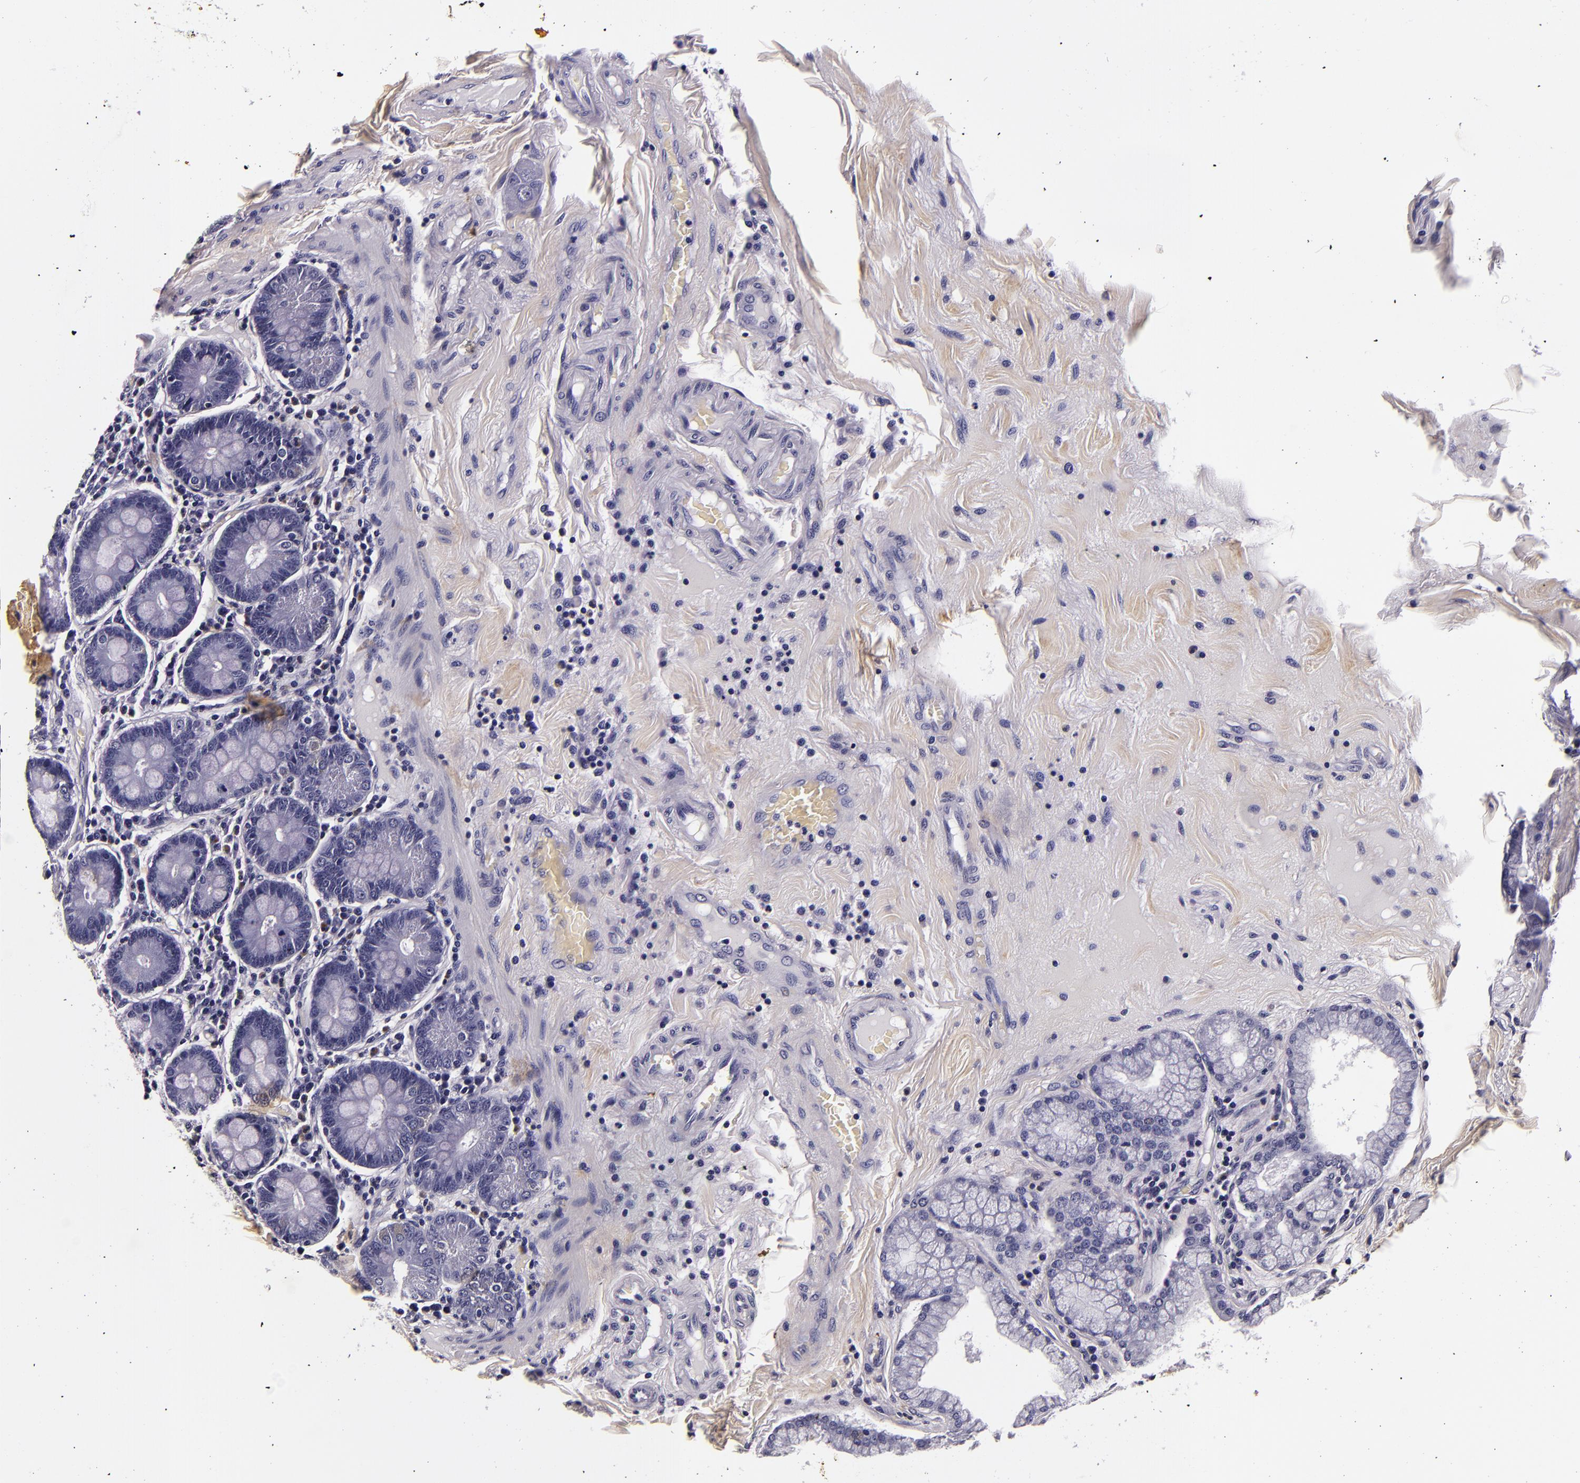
{"staining": {"intensity": "negative", "quantity": "none", "location": "none"}, "tissue": "duodenum", "cell_type": "Glandular cells", "image_type": "normal", "snomed": [{"axis": "morphology", "description": "Normal tissue, NOS"}, {"axis": "topography", "description": "Duodenum"}], "caption": "Immunohistochemical staining of benign human duodenum reveals no significant positivity in glandular cells. Nuclei are stained in blue.", "gene": "FBN1", "patient": {"sex": "male", "age": 50}}